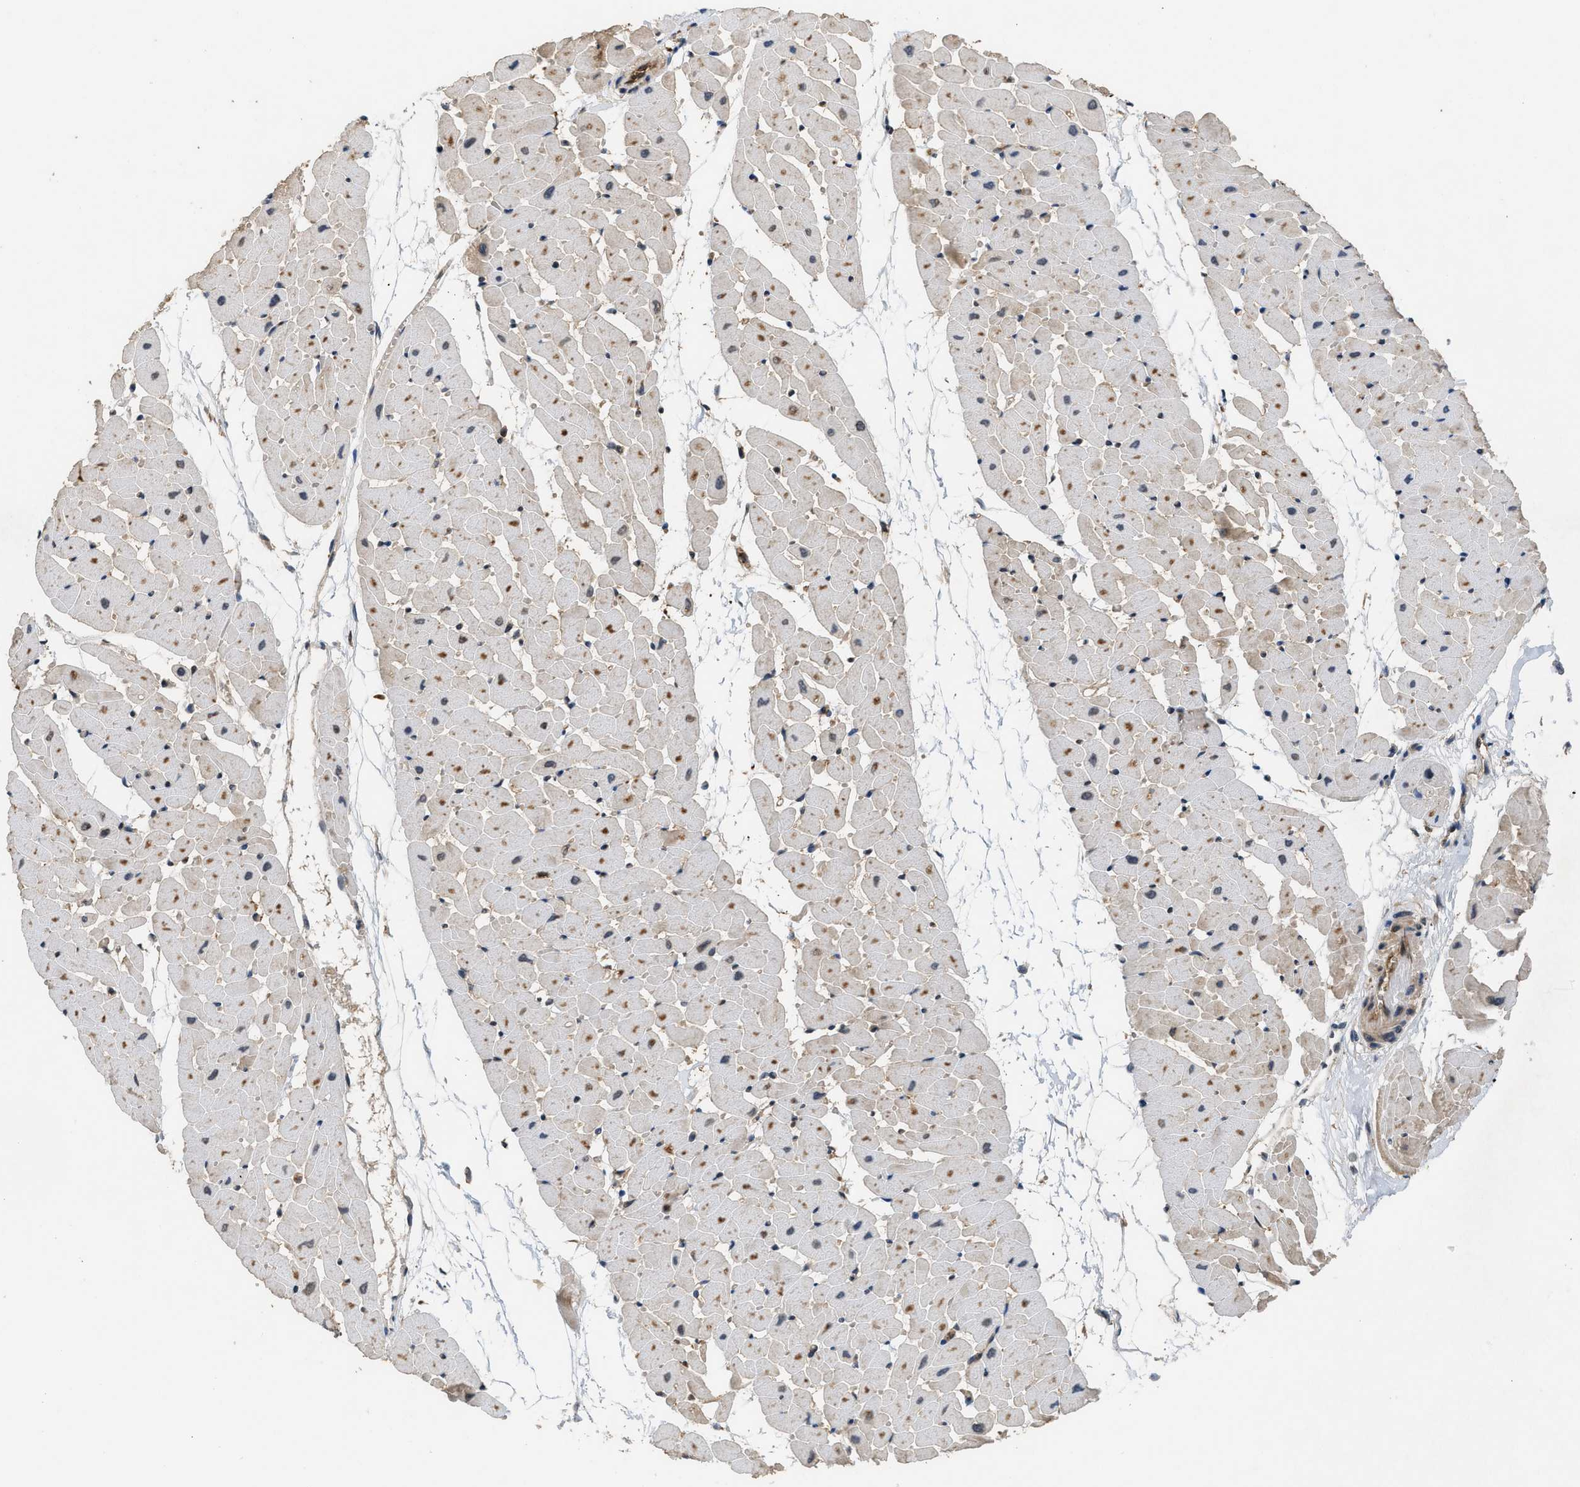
{"staining": {"intensity": "weak", "quantity": ">75%", "location": "cytoplasmic/membranous"}, "tissue": "heart muscle", "cell_type": "Cardiomyocytes", "image_type": "normal", "snomed": [{"axis": "morphology", "description": "Normal tissue, NOS"}, {"axis": "topography", "description": "Heart"}], "caption": "Unremarkable heart muscle demonstrates weak cytoplasmic/membranous expression in approximately >75% of cardiomyocytes, visualized by immunohistochemistry.", "gene": "OXSR1", "patient": {"sex": "female", "age": 19}}